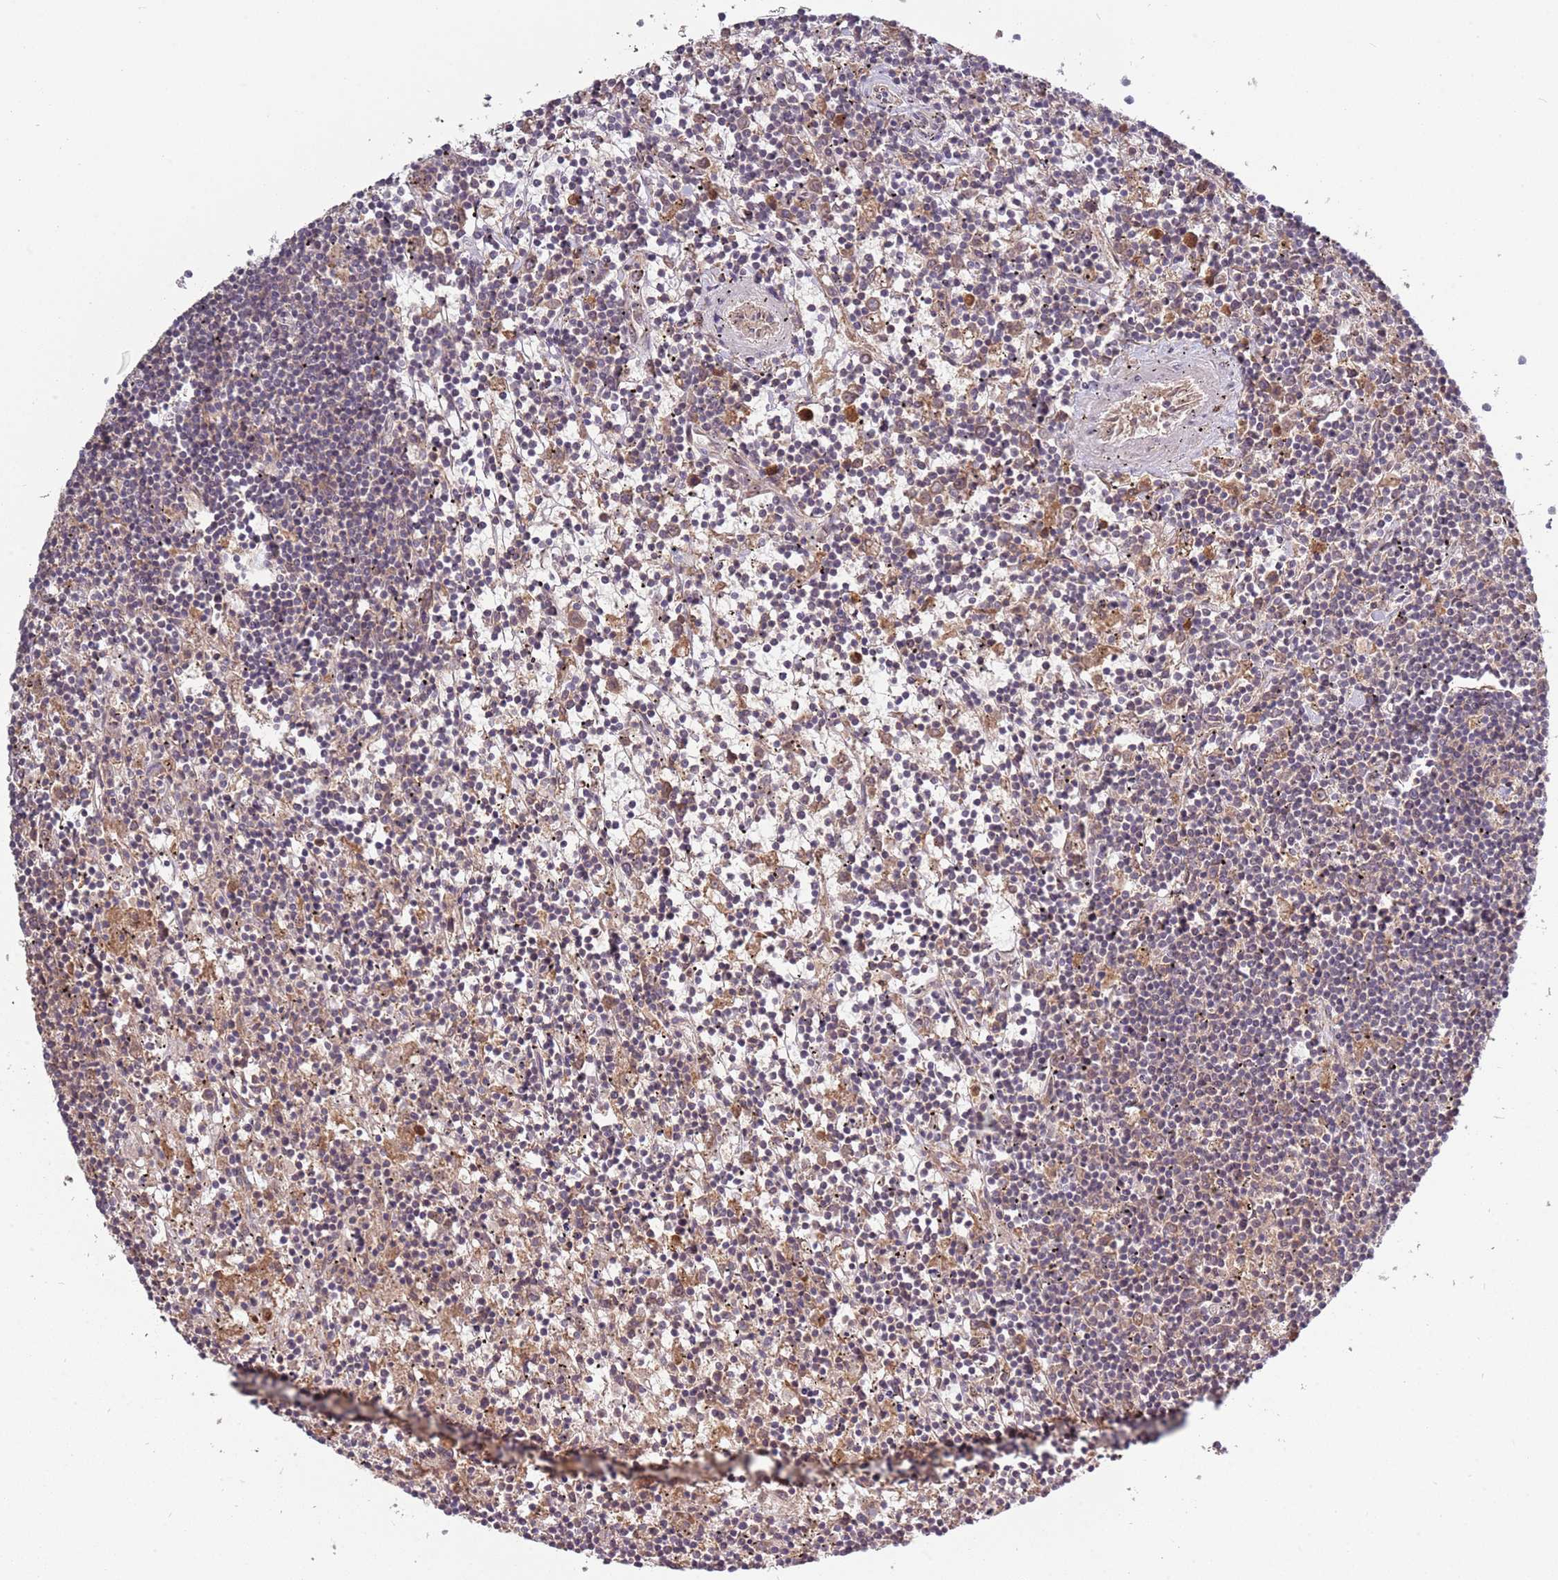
{"staining": {"intensity": "negative", "quantity": "none", "location": "none"}, "tissue": "lymphoma", "cell_type": "Tumor cells", "image_type": "cancer", "snomed": [{"axis": "morphology", "description": "Malignant lymphoma, non-Hodgkin's type, Low grade"}, {"axis": "topography", "description": "Spleen"}], "caption": "Immunohistochemical staining of malignant lymphoma, non-Hodgkin's type (low-grade) reveals no significant positivity in tumor cells.", "gene": "USP32", "patient": {"sex": "male", "age": 76}}